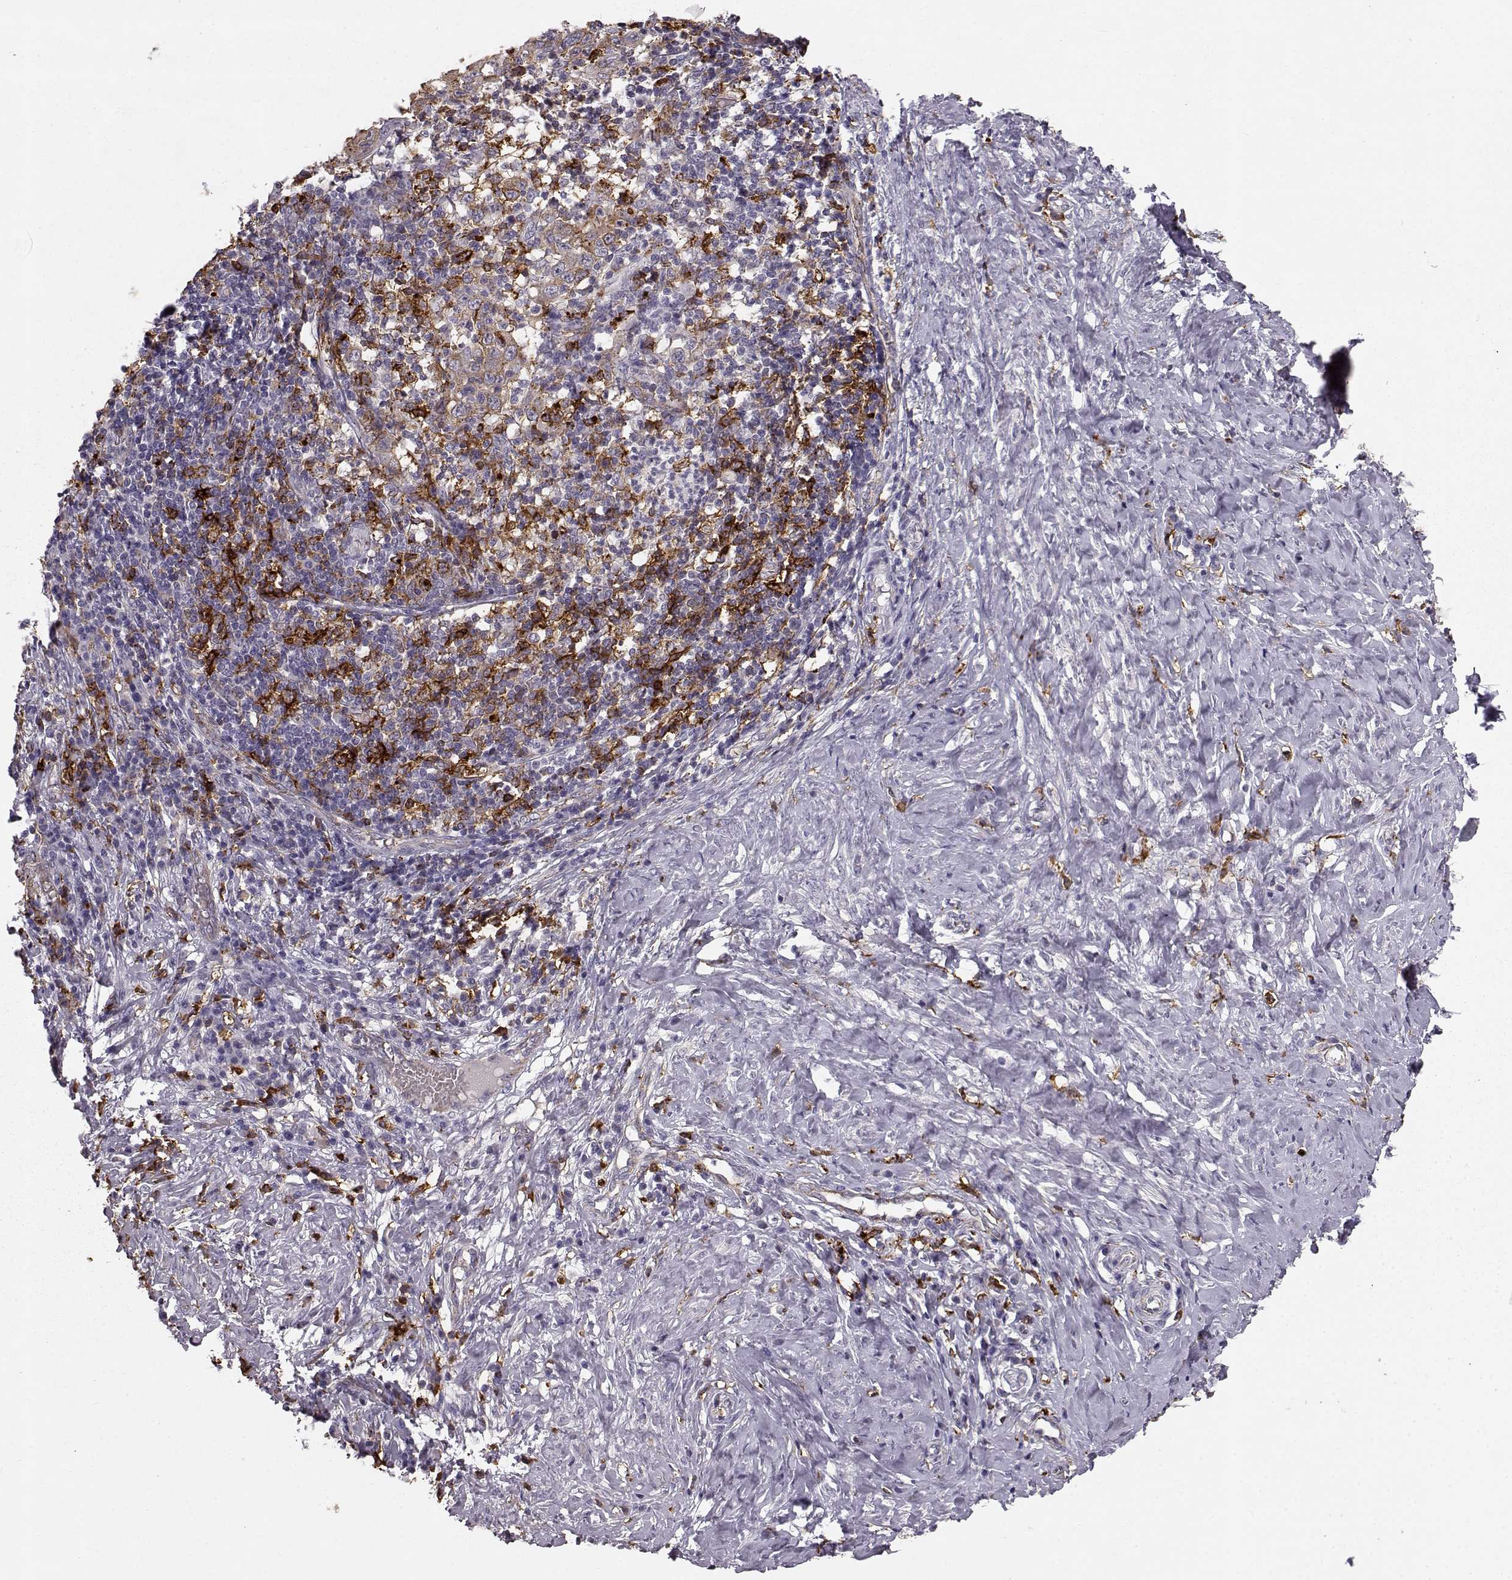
{"staining": {"intensity": "moderate", "quantity": "<25%", "location": "cytoplasmic/membranous"}, "tissue": "cervical cancer", "cell_type": "Tumor cells", "image_type": "cancer", "snomed": [{"axis": "morphology", "description": "Squamous cell carcinoma, NOS"}, {"axis": "topography", "description": "Cervix"}], "caption": "An immunohistochemistry (IHC) image of tumor tissue is shown. Protein staining in brown shows moderate cytoplasmic/membranous positivity in squamous cell carcinoma (cervical) within tumor cells.", "gene": "CCNF", "patient": {"sex": "female", "age": 46}}